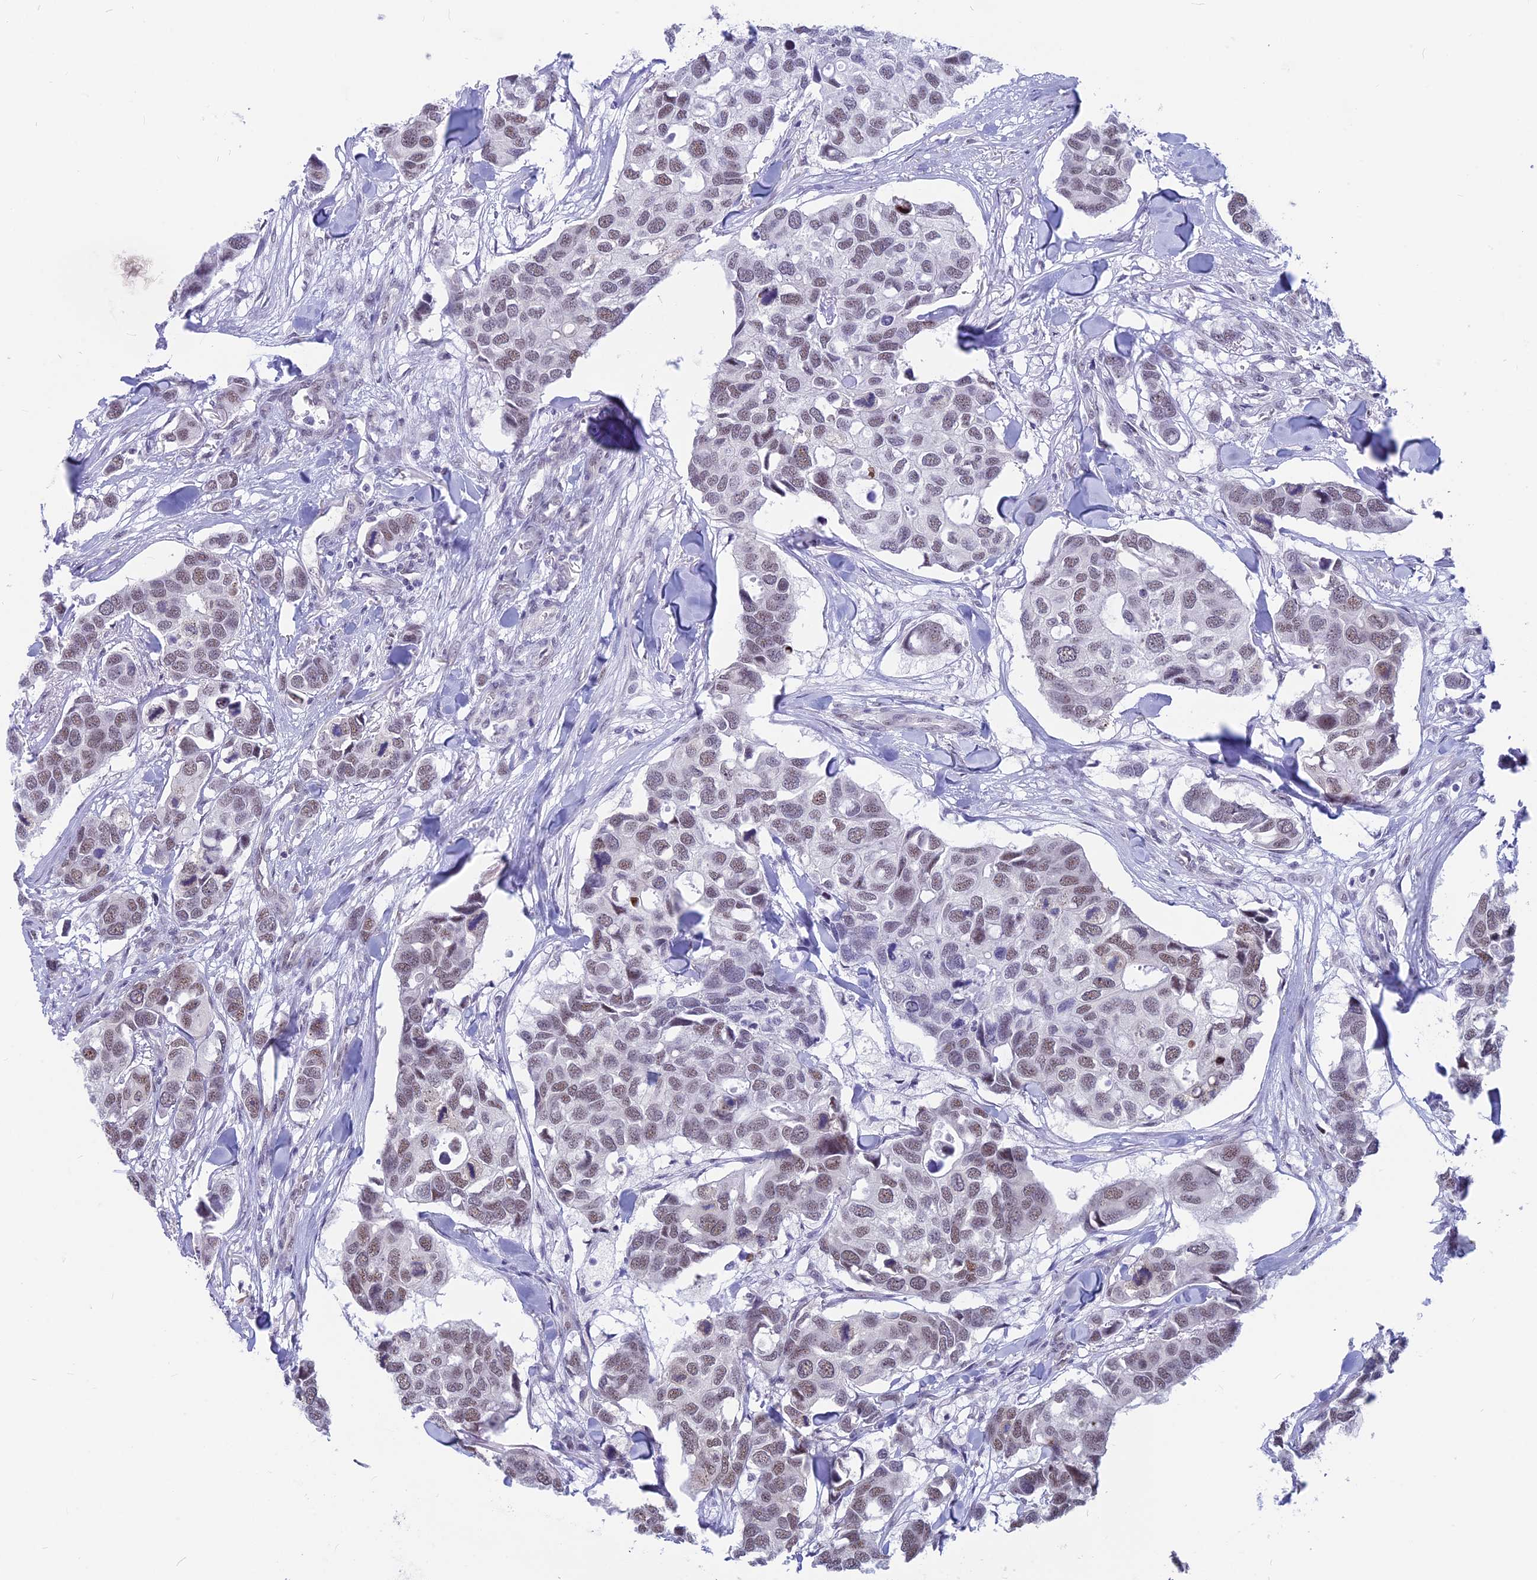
{"staining": {"intensity": "weak", "quantity": ">75%", "location": "nuclear"}, "tissue": "breast cancer", "cell_type": "Tumor cells", "image_type": "cancer", "snomed": [{"axis": "morphology", "description": "Duct carcinoma"}, {"axis": "topography", "description": "Breast"}], "caption": "The image shows a brown stain indicating the presence of a protein in the nuclear of tumor cells in breast infiltrating ductal carcinoma. (Stains: DAB (3,3'-diaminobenzidine) in brown, nuclei in blue, Microscopy: brightfield microscopy at high magnification).", "gene": "SRSF5", "patient": {"sex": "female", "age": 83}}